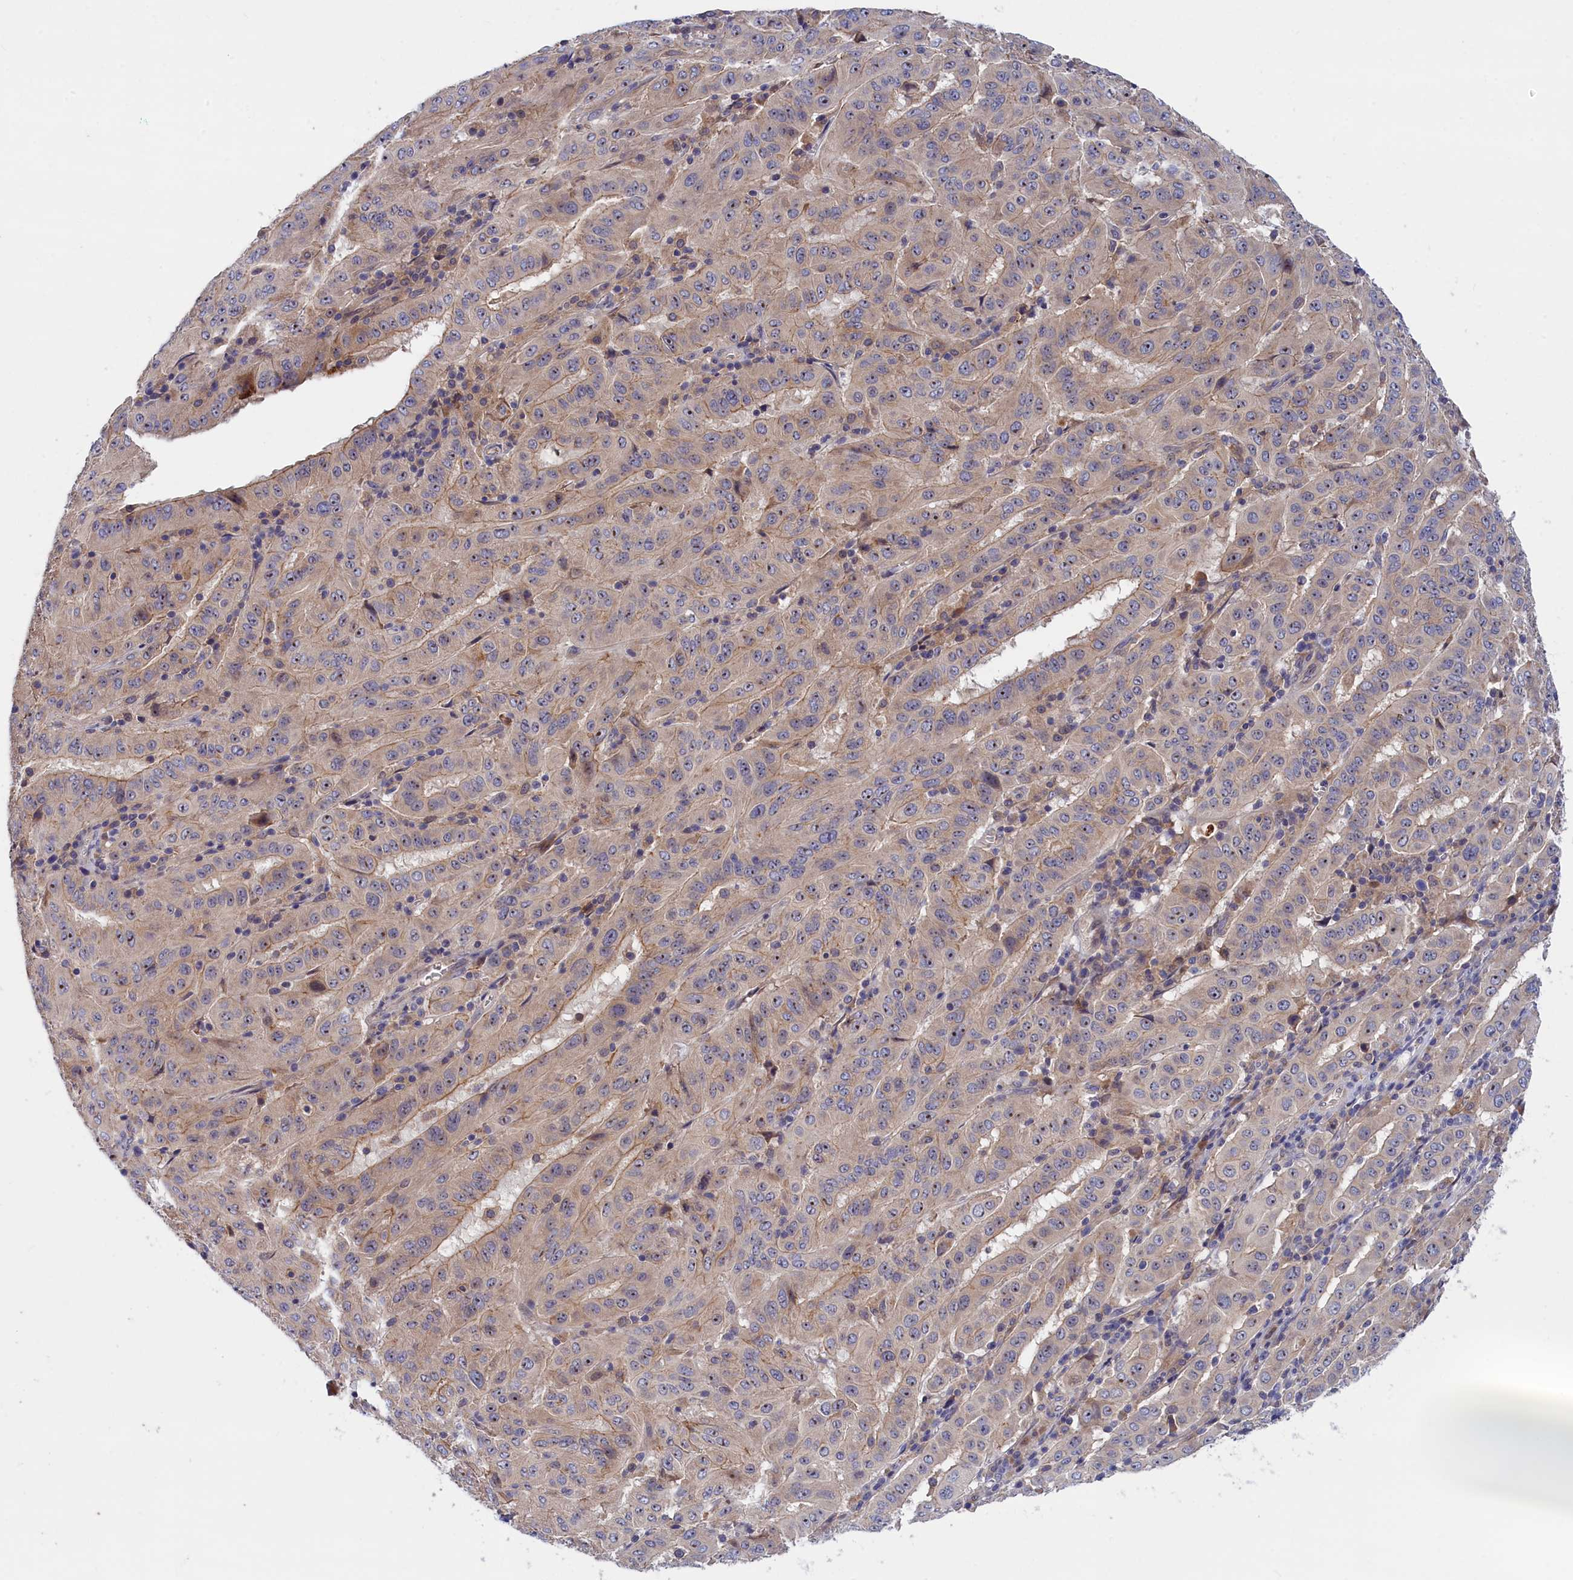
{"staining": {"intensity": "weak", "quantity": "<25%", "location": "cytoplasmic/membranous"}, "tissue": "pancreatic cancer", "cell_type": "Tumor cells", "image_type": "cancer", "snomed": [{"axis": "morphology", "description": "Adenocarcinoma, NOS"}, {"axis": "topography", "description": "Pancreas"}], "caption": "Protein analysis of pancreatic cancer exhibits no significant staining in tumor cells.", "gene": "CRACD", "patient": {"sex": "male", "age": 63}}